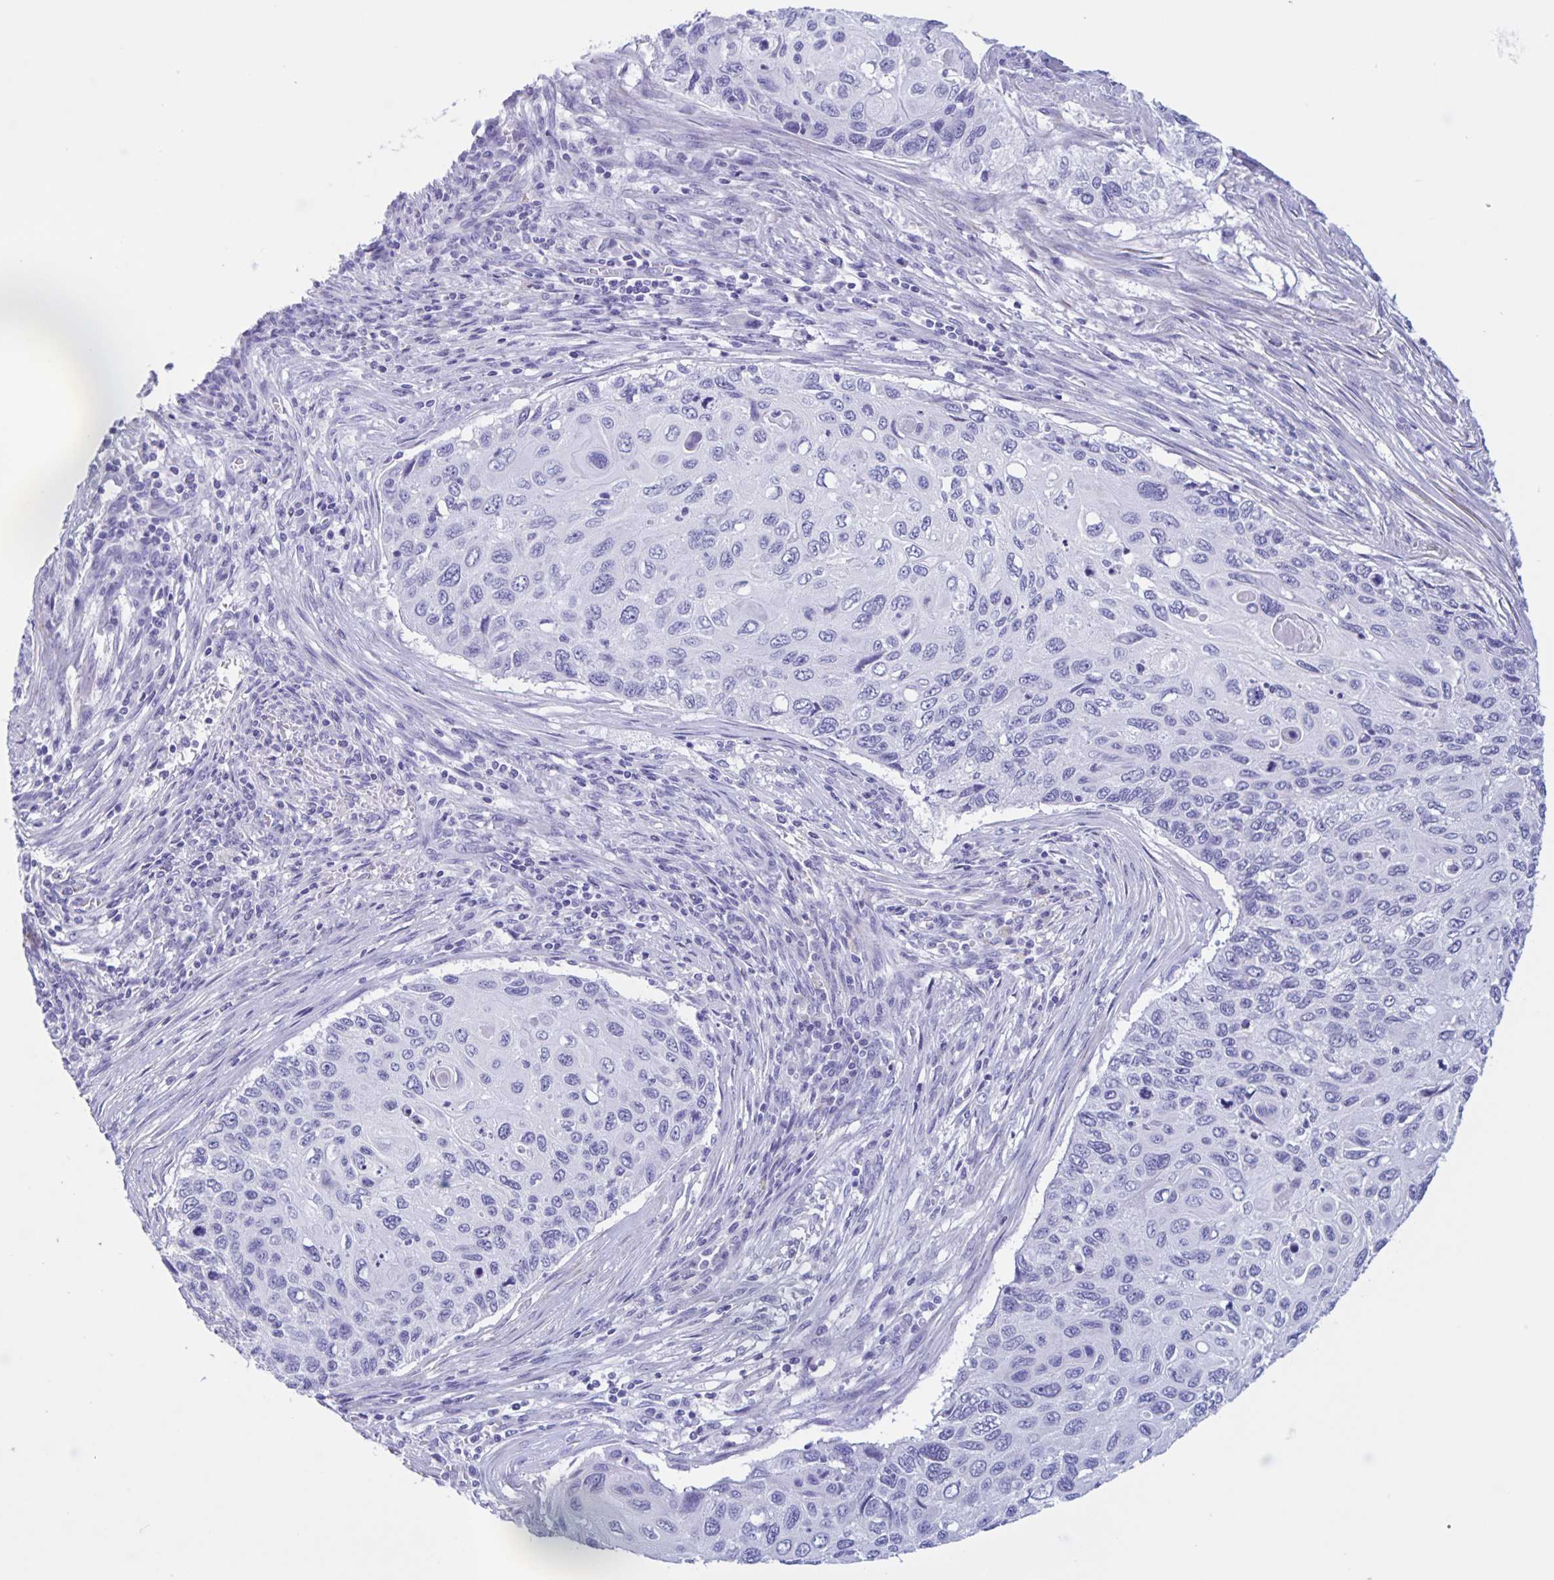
{"staining": {"intensity": "negative", "quantity": "none", "location": "none"}, "tissue": "cervical cancer", "cell_type": "Tumor cells", "image_type": "cancer", "snomed": [{"axis": "morphology", "description": "Squamous cell carcinoma, NOS"}, {"axis": "topography", "description": "Cervix"}], "caption": "Immunohistochemistry (IHC) photomicrograph of neoplastic tissue: human cervical cancer (squamous cell carcinoma) stained with DAB (3,3'-diaminobenzidine) displays no significant protein expression in tumor cells.", "gene": "DMBT1", "patient": {"sex": "female", "age": 70}}